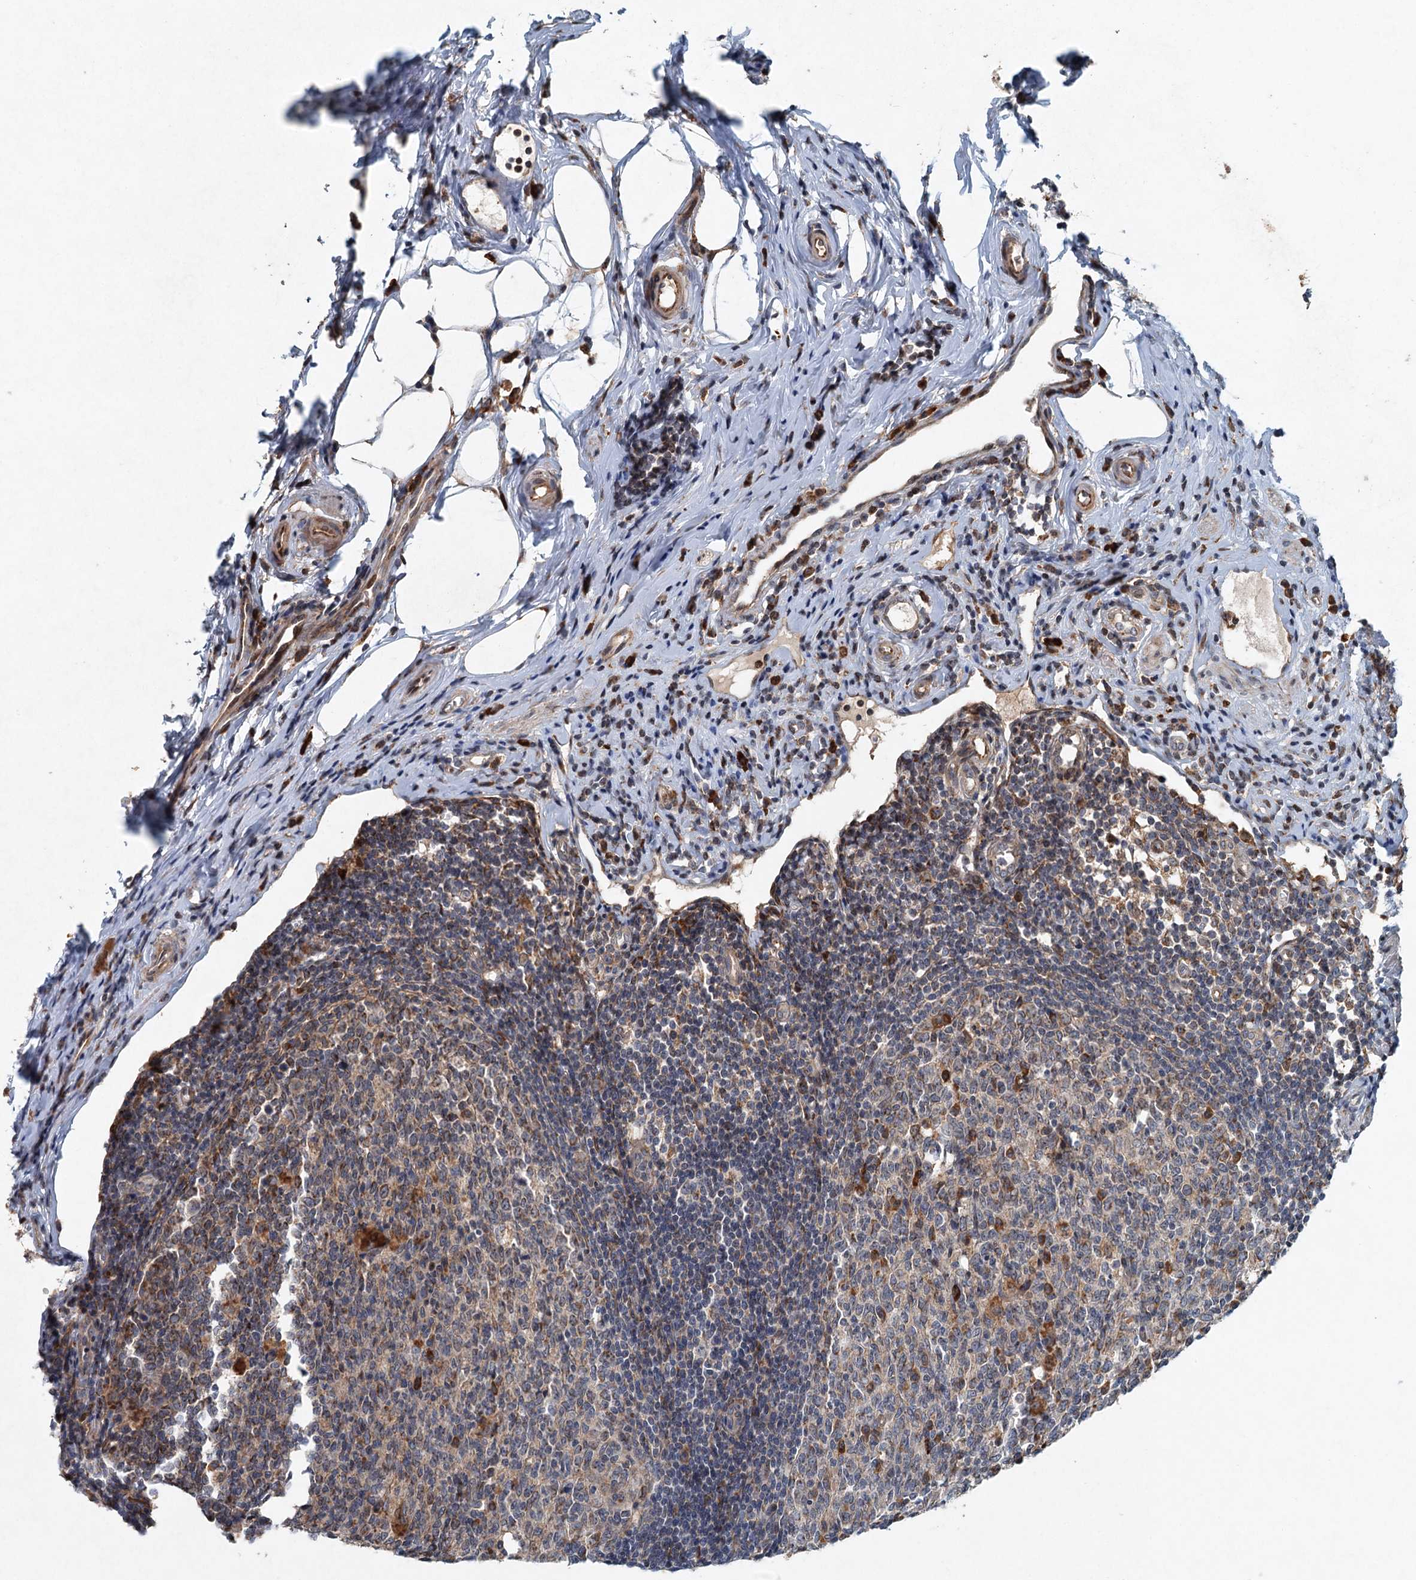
{"staining": {"intensity": "moderate", "quantity": ">75%", "location": "cytoplasmic/membranous"}, "tissue": "appendix", "cell_type": "Glandular cells", "image_type": "normal", "snomed": [{"axis": "morphology", "description": "Normal tissue, NOS"}, {"axis": "topography", "description": "Appendix"}], "caption": "A photomicrograph of appendix stained for a protein displays moderate cytoplasmic/membranous brown staining in glandular cells.", "gene": "SRPX2", "patient": {"sex": "female", "age": 54}}